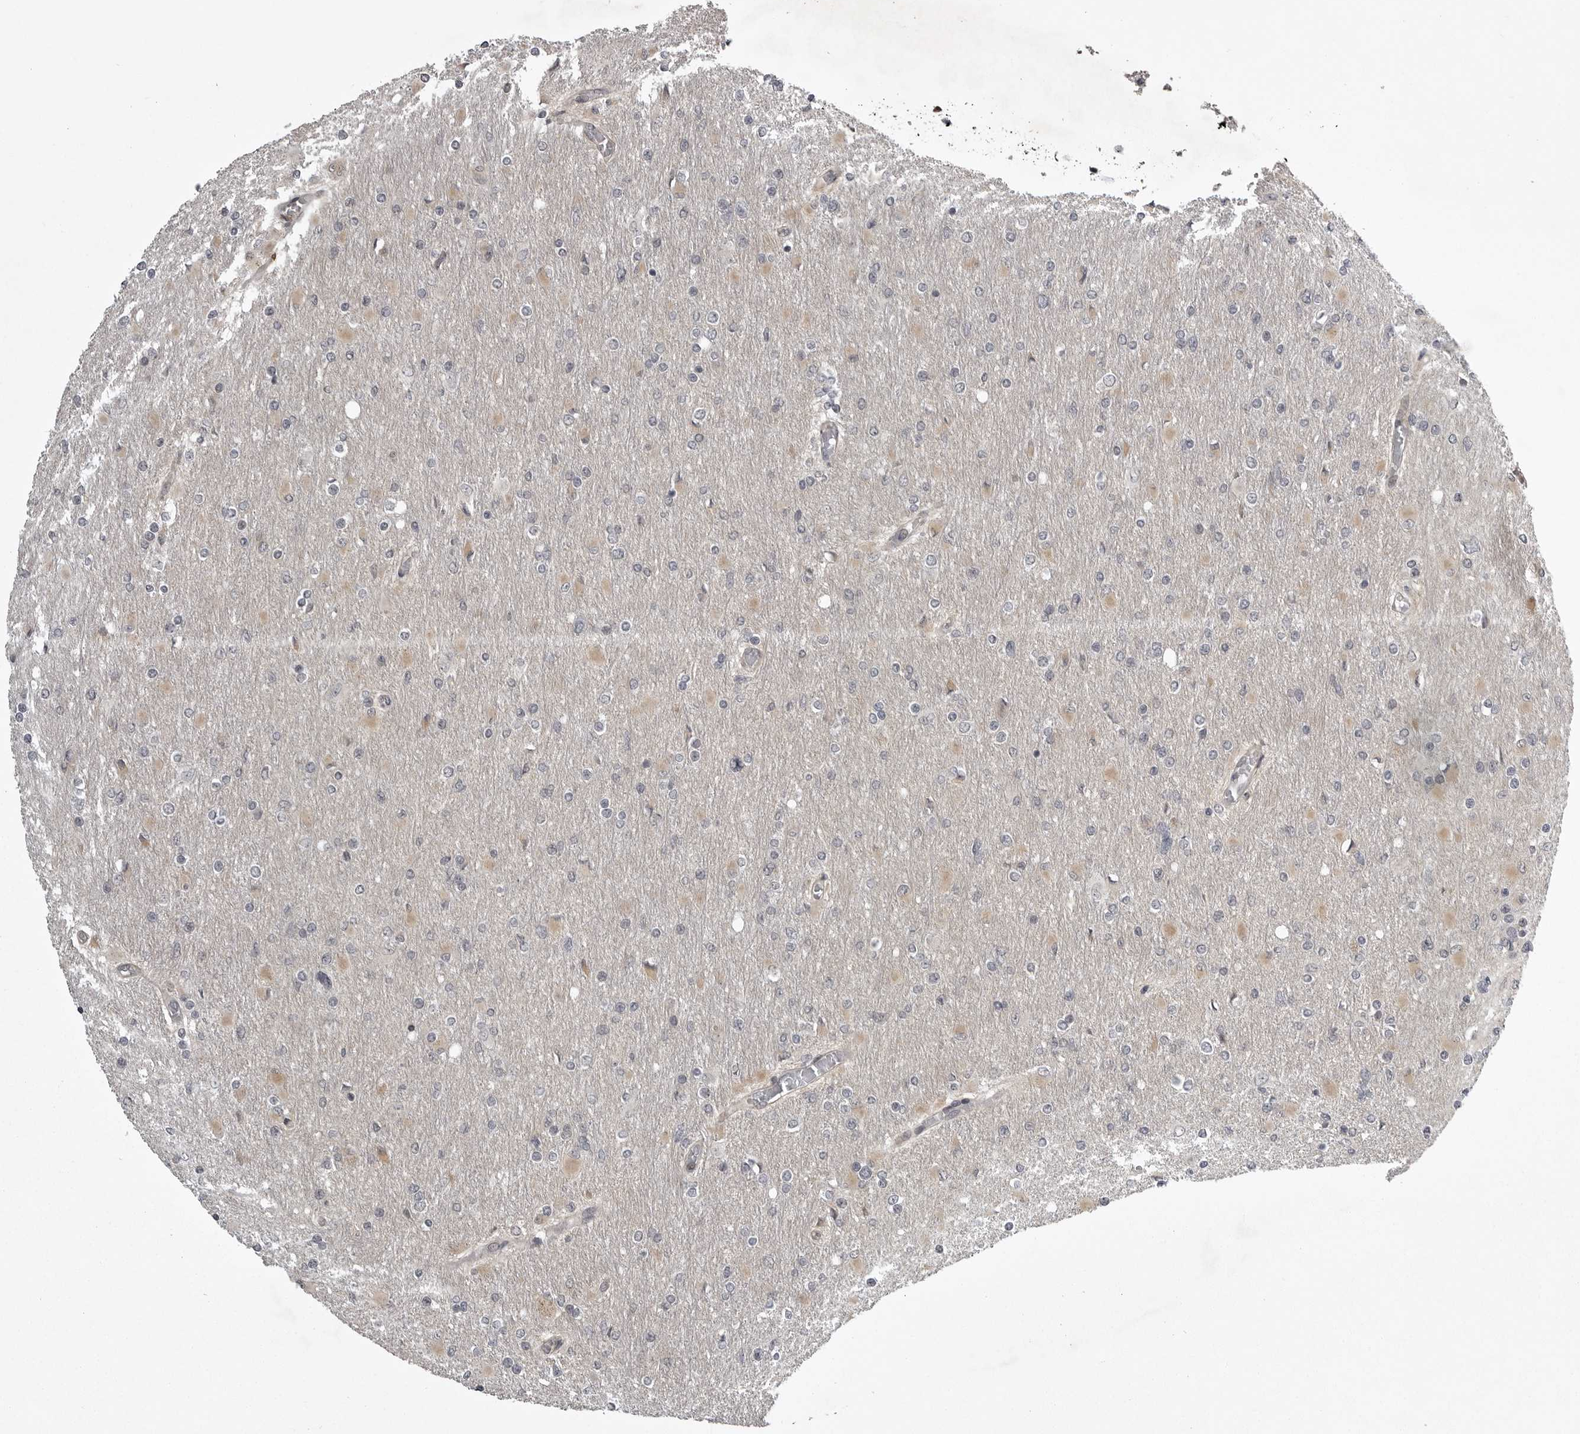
{"staining": {"intensity": "weak", "quantity": "<25%", "location": "cytoplasmic/membranous"}, "tissue": "glioma", "cell_type": "Tumor cells", "image_type": "cancer", "snomed": [{"axis": "morphology", "description": "Glioma, malignant, High grade"}, {"axis": "topography", "description": "Cerebral cortex"}], "caption": "DAB (3,3'-diaminobenzidine) immunohistochemical staining of human malignant glioma (high-grade) displays no significant expression in tumor cells.", "gene": "SNX16", "patient": {"sex": "female", "age": 36}}